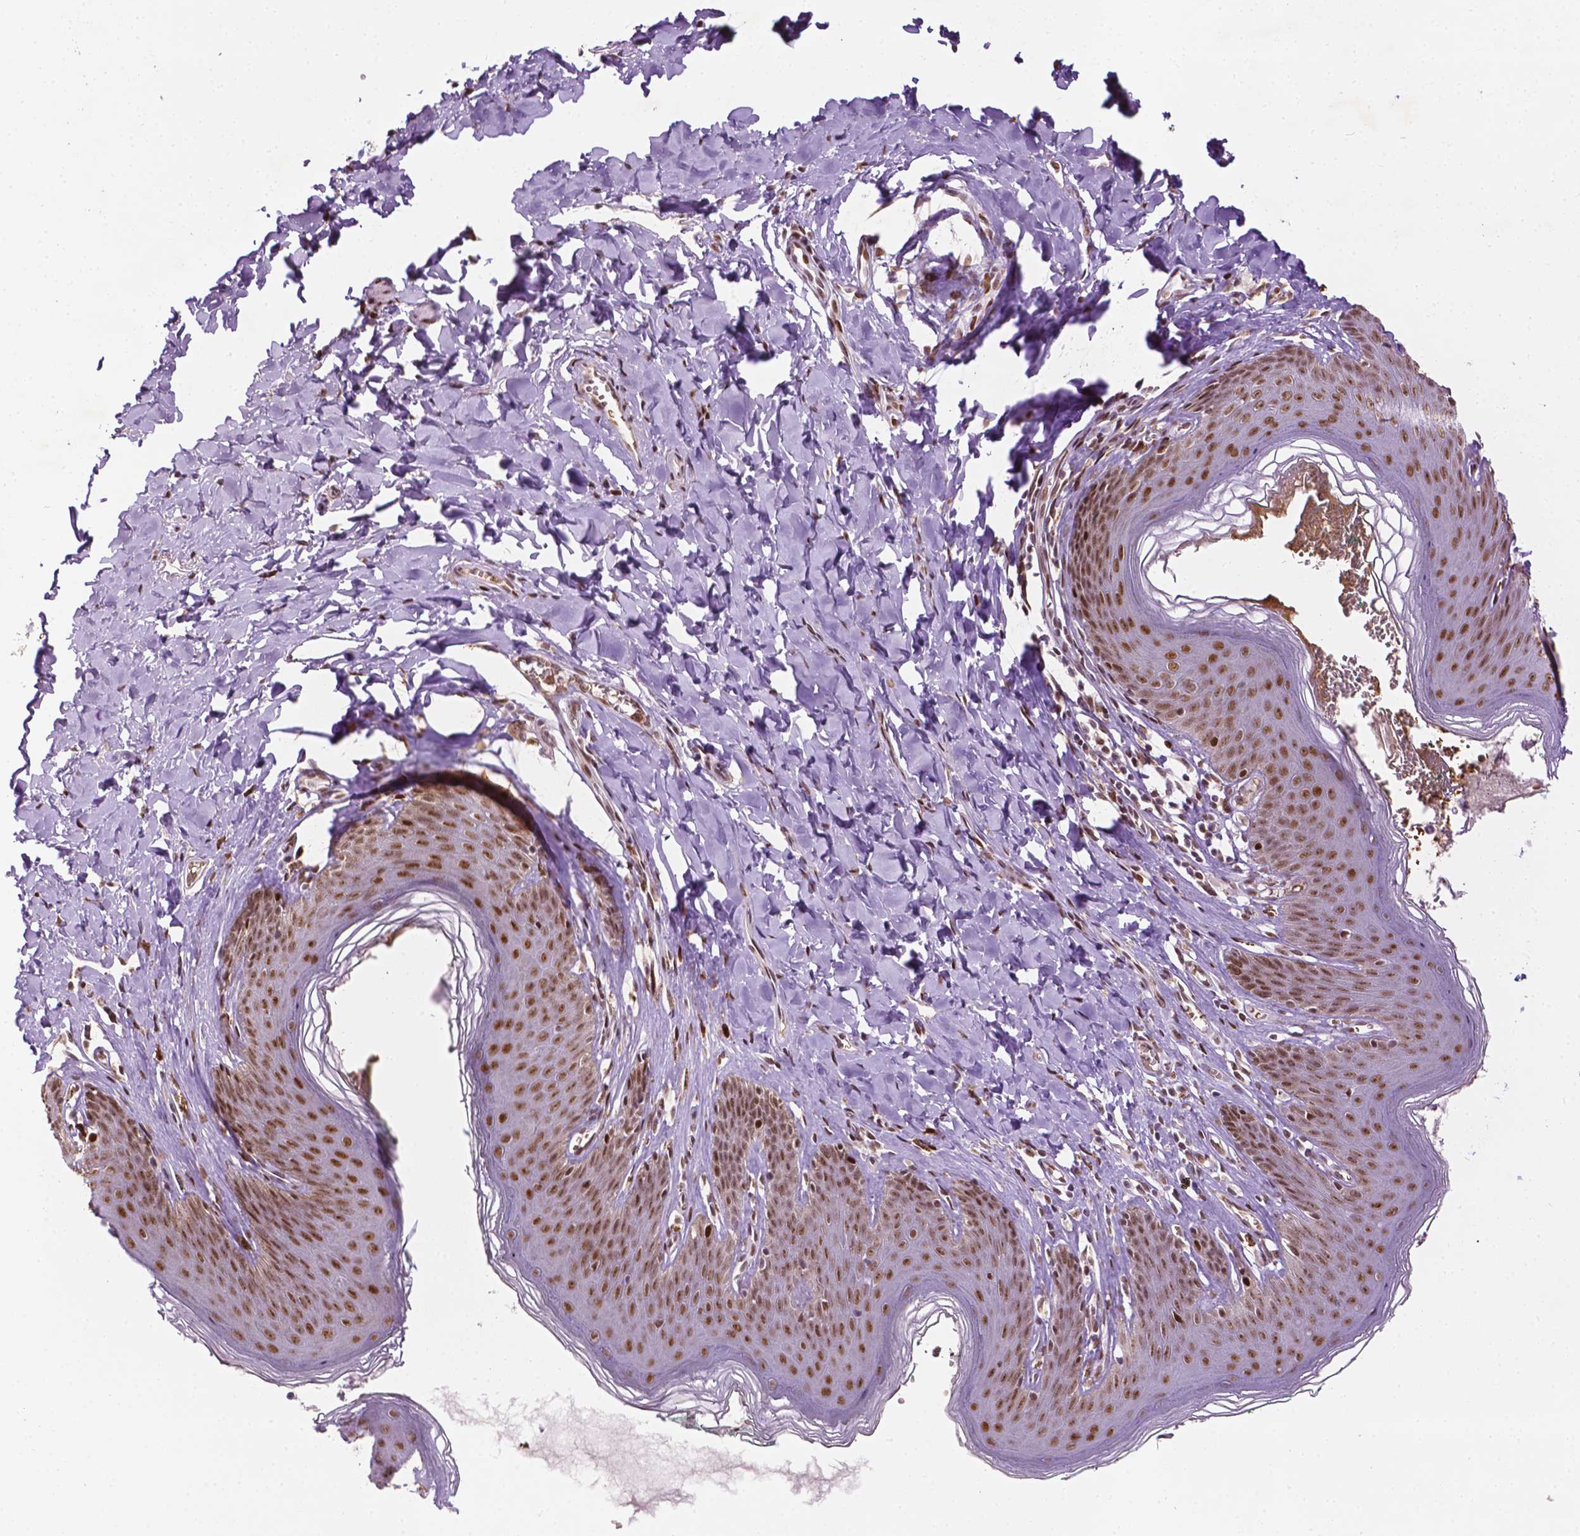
{"staining": {"intensity": "moderate", "quantity": ">75%", "location": "nuclear"}, "tissue": "skin", "cell_type": "Epidermal cells", "image_type": "normal", "snomed": [{"axis": "morphology", "description": "Normal tissue, NOS"}, {"axis": "topography", "description": "Vulva"}, {"axis": "topography", "description": "Peripheral nerve tissue"}], "caption": "Immunohistochemical staining of unremarkable skin demonstrates medium levels of moderate nuclear positivity in approximately >75% of epidermal cells.", "gene": "ZNF41", "patient": {"sex": "female", "age": 66}}